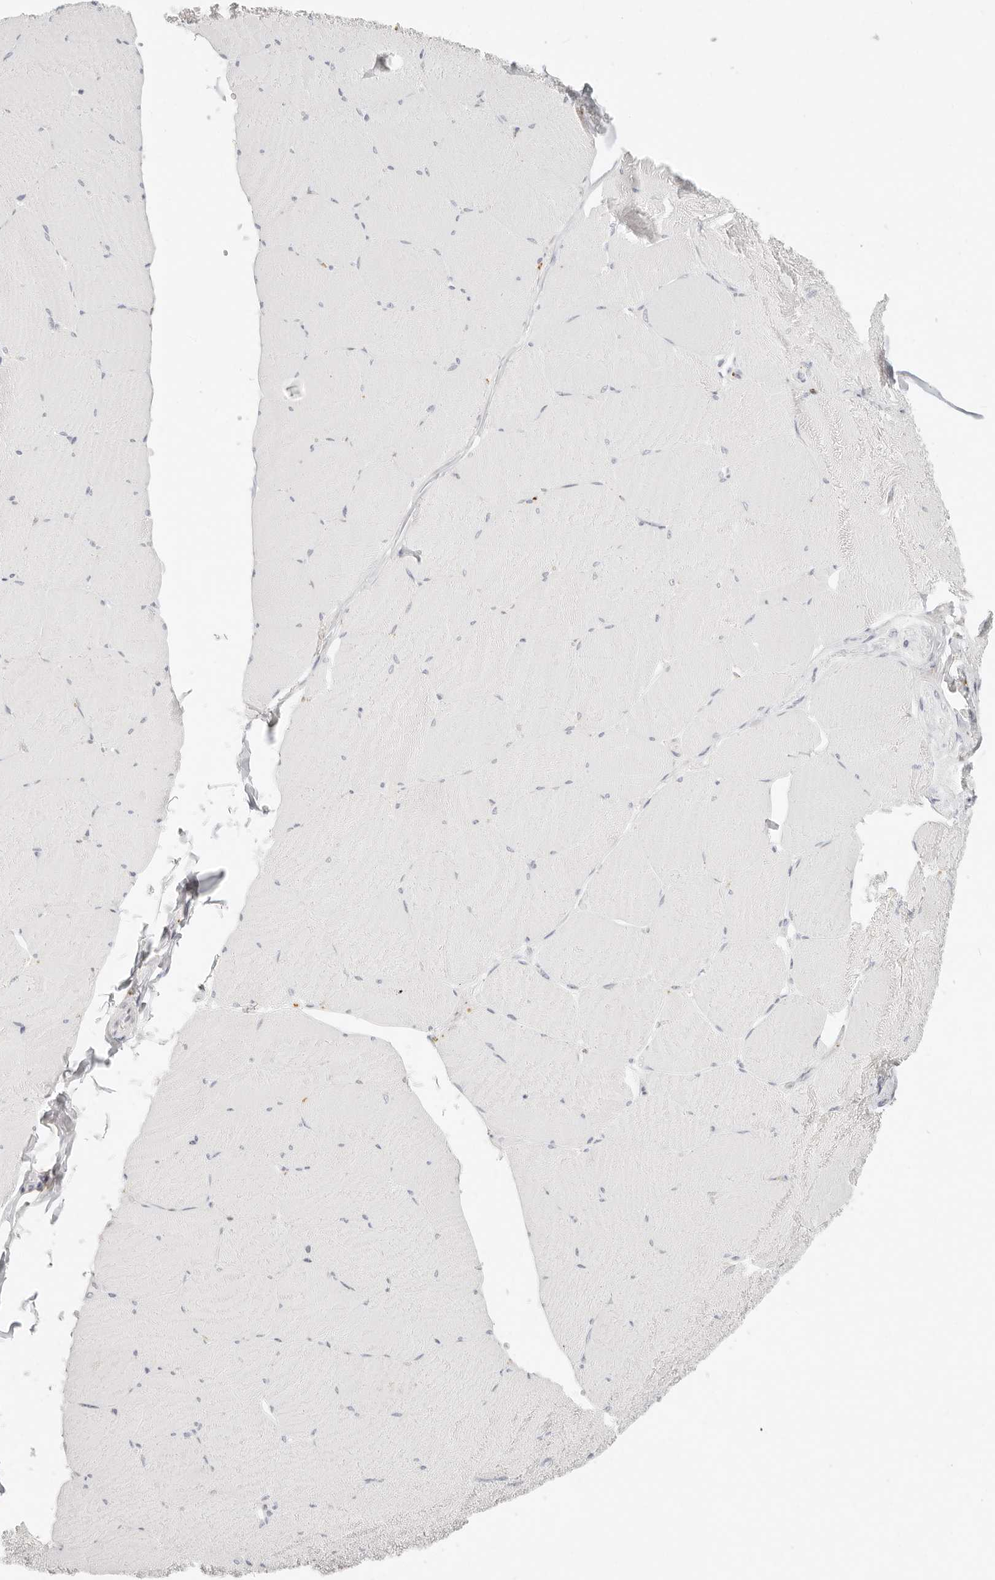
{"staining": {"intensity": "negative", "quantity": "none", "location": "none"}, "tissue": "skeletal muscle", "cell_type": "Myocytes", "image_type": "normal", "snomed": [{"axis": "morphology", "description": "Normal tissue, NOS"}, {"axis": "topography", "description": "Skeletal muscle"}, {"axis": "topography", "description": "Head-Neck"}], "caption": "The IHC histopathology image has no significant expression in myocytes of skeletal muscle. (DAB immunohistochemistry visualized using brightfield microscopy, high magnification).", "gene": "RNASET2", "patient": {"sex": "male", "age": 66}}